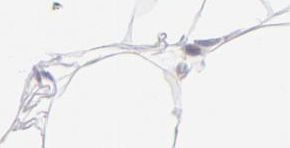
{"staining": {"intensity": "negative", "quantity": "none", "location": "none"}, "tissue": "adipose tissue", "cell_type": "Adipocytes", "image_type": "normal", "snomed": [{"axis": "morphology", "description": "Normal tissue, NOS"}, {"axis": "morphology", "description": "Duct carcinoma"}, {"axis": "topography", "description": "Breast"}, {"axis": "topography", "description": "Adipose tissue"}], "caption": "Immunohistochemistry photomicrograph of unremarkable human adipose tissue stained for a protein (brown), which displays no staining in adipocytes.", "gene": "MITF", "patient": {"sex": "female", "age": 37}}